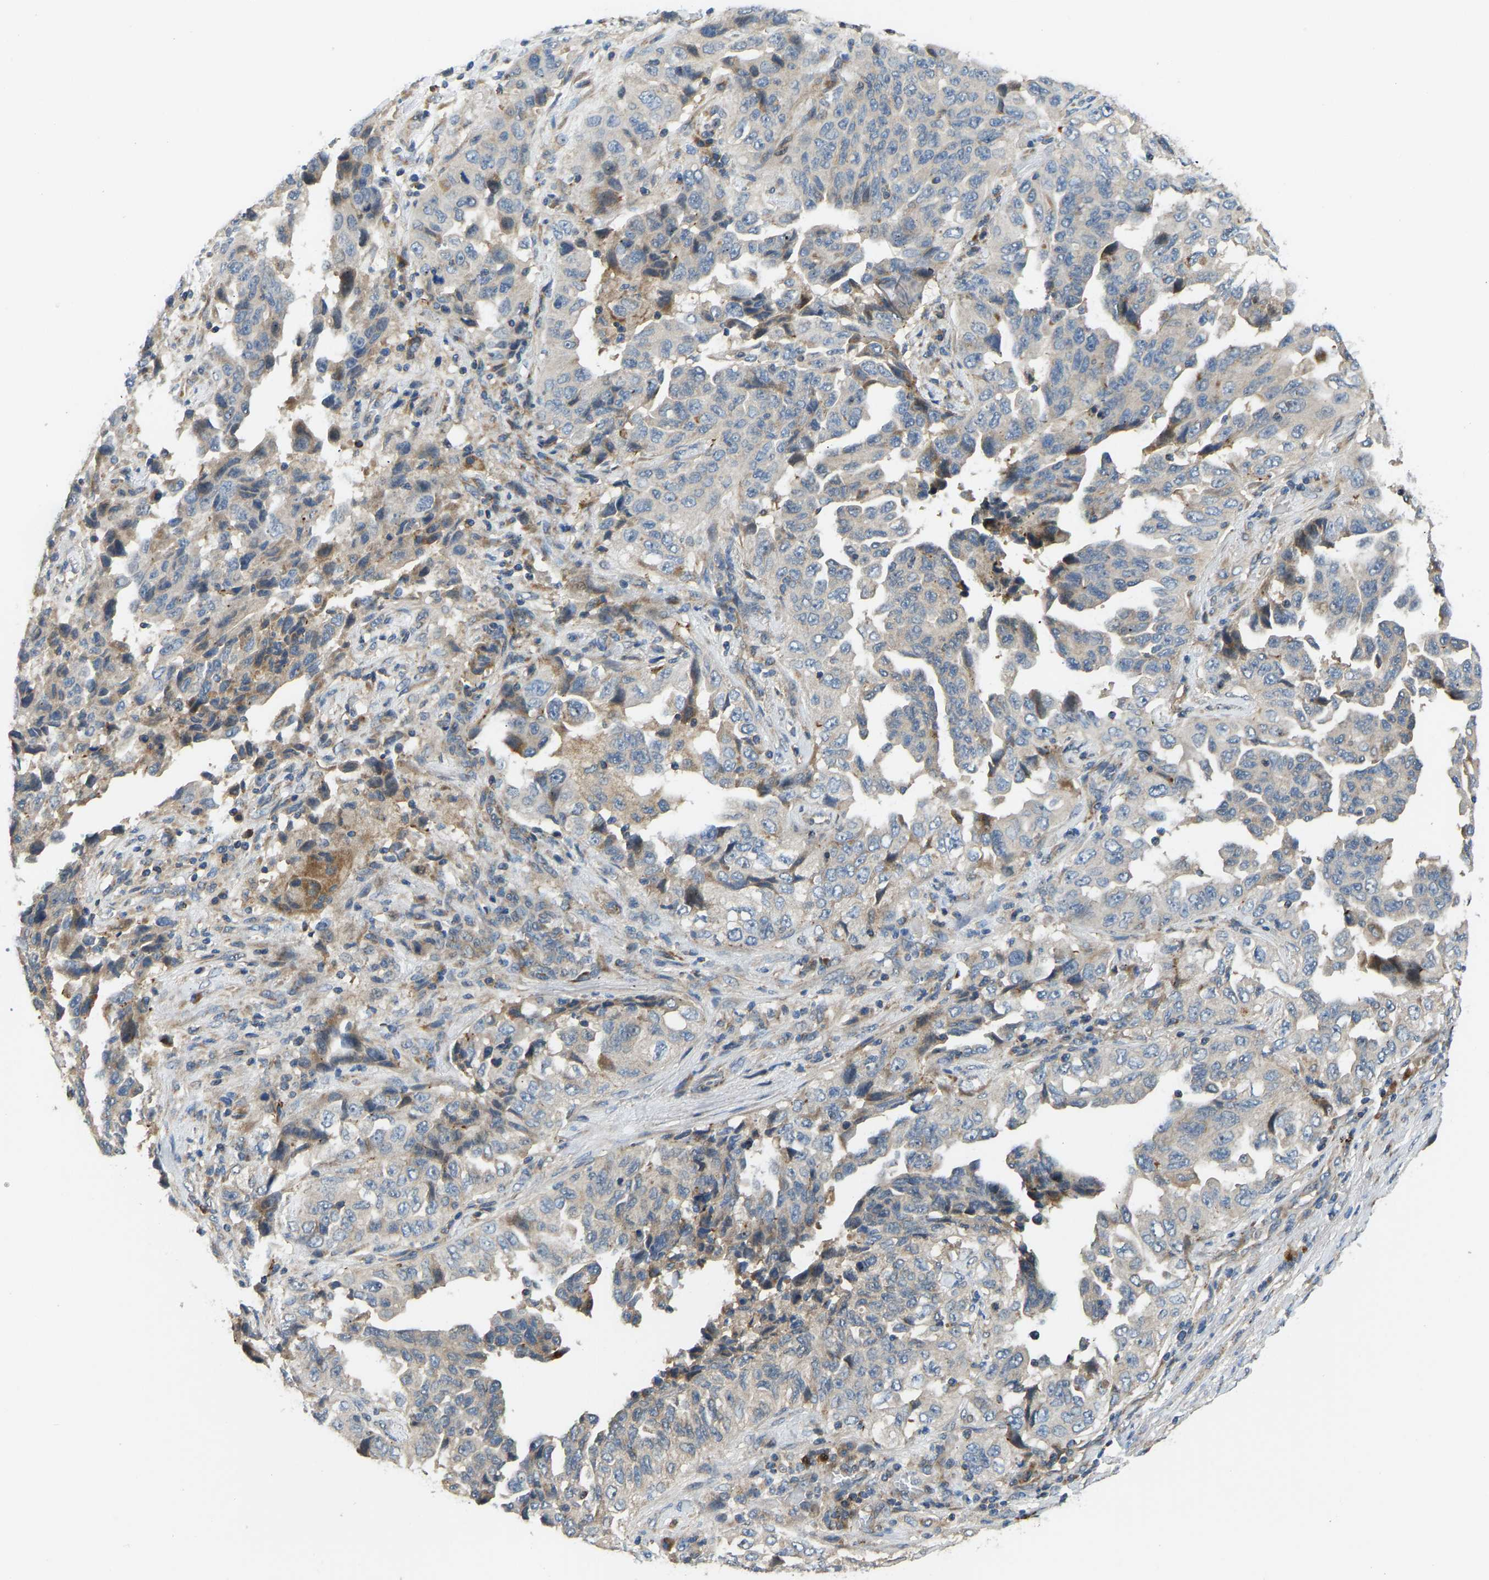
{"staining": {"intensity": "weak", "quantity": "<25%", "location": "cytoplasmic/membranous"}, "tissue": "lung cancer", "cell_type": "Tumor cells", "image_type": "cancer", "snomed": [{"axis": "morphology", "description": "Adenocarcinoma, NOS"}, {"axis": "topography", "description": "Lung"}], "caption": "Immunohistochemistry photomicrograph of lung cancer (adenocarcinoma) stained for a protein (brown), which reveals no positivity in tumor cells.", "gene": "RBP1", "patient": {"sex": "female", "age": 51}}